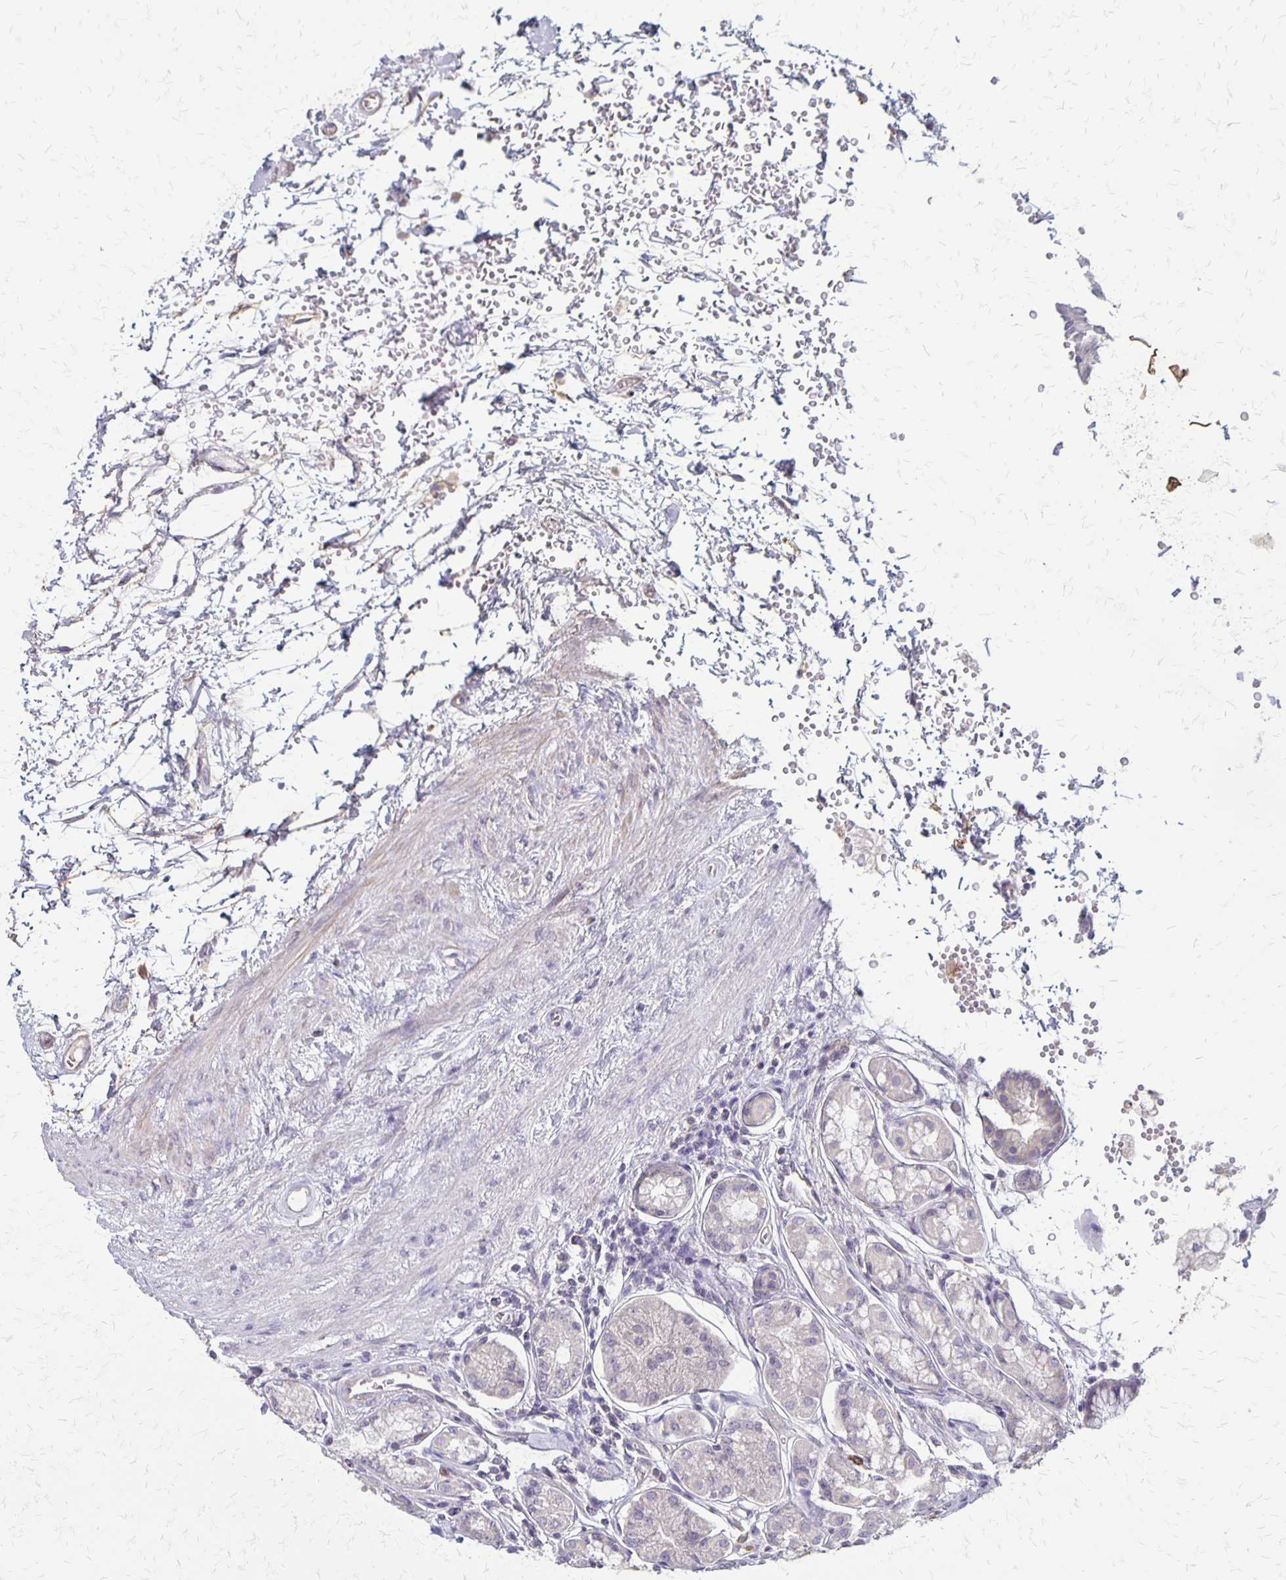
{"staining": {"intensity": "negative", "quantity": "none", "location": "none"}, "tissue": "stomach", "cell_type": "Glandular cells", "image_type": "normal", "snomed": [{"axis": "morphology", "description": "Normal tissue, NOS"}, {"axis": "topography", "description": "Stomach"}, {"axis": "topography", "description": "Stomach, lower"}], "caption": "High magnification brightfield microscopy of normal stomach stained with DAB (3,3'-diaminobenzidine) (brown) and counterstained with hematoxylin (blue): glandular cells show no significant expression.", "gene": "SEPTIN5", "patient": {"sex": "male", "age": 76}}